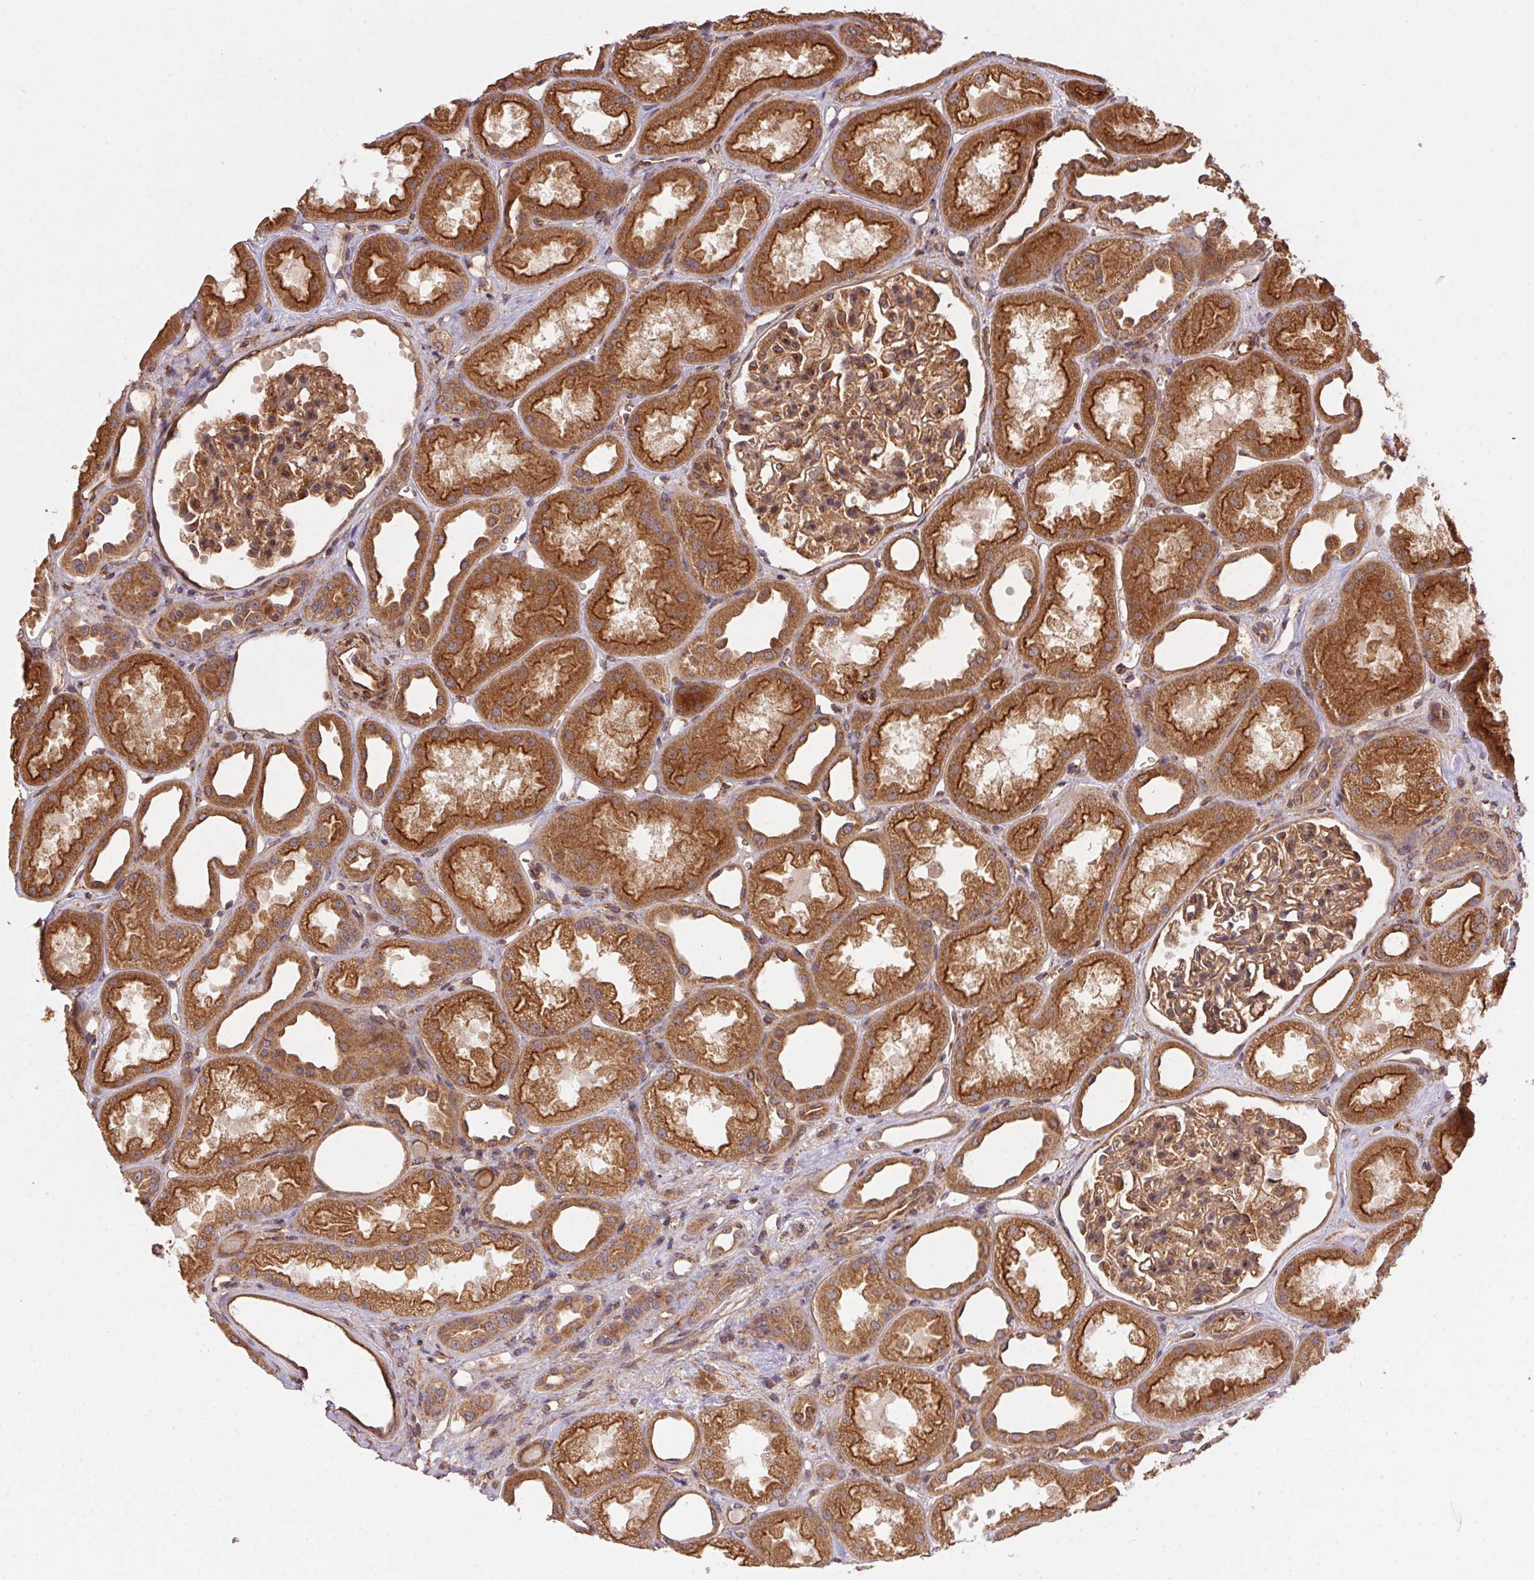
{"staining": {"intensity": "moderate", "quantity": ">75%", "location": "cytoplasmic/membranous"}, "tissue": "kidney", "cell_type": "Cells in glomeruli", "image_type": "normal", "snomed": [{"axis": "morphology", "description": "Normal tissue, NOS"}, {"axis": "topography", "description": "Kidney"}], "caption": "Moderate cytoplasmic/membranous staining for a protein is identified in about >75% of cells in glomeruli of benign kidney using IHC.", "gene": "USE1", "patient": {"sex": "male", "age": 61}}